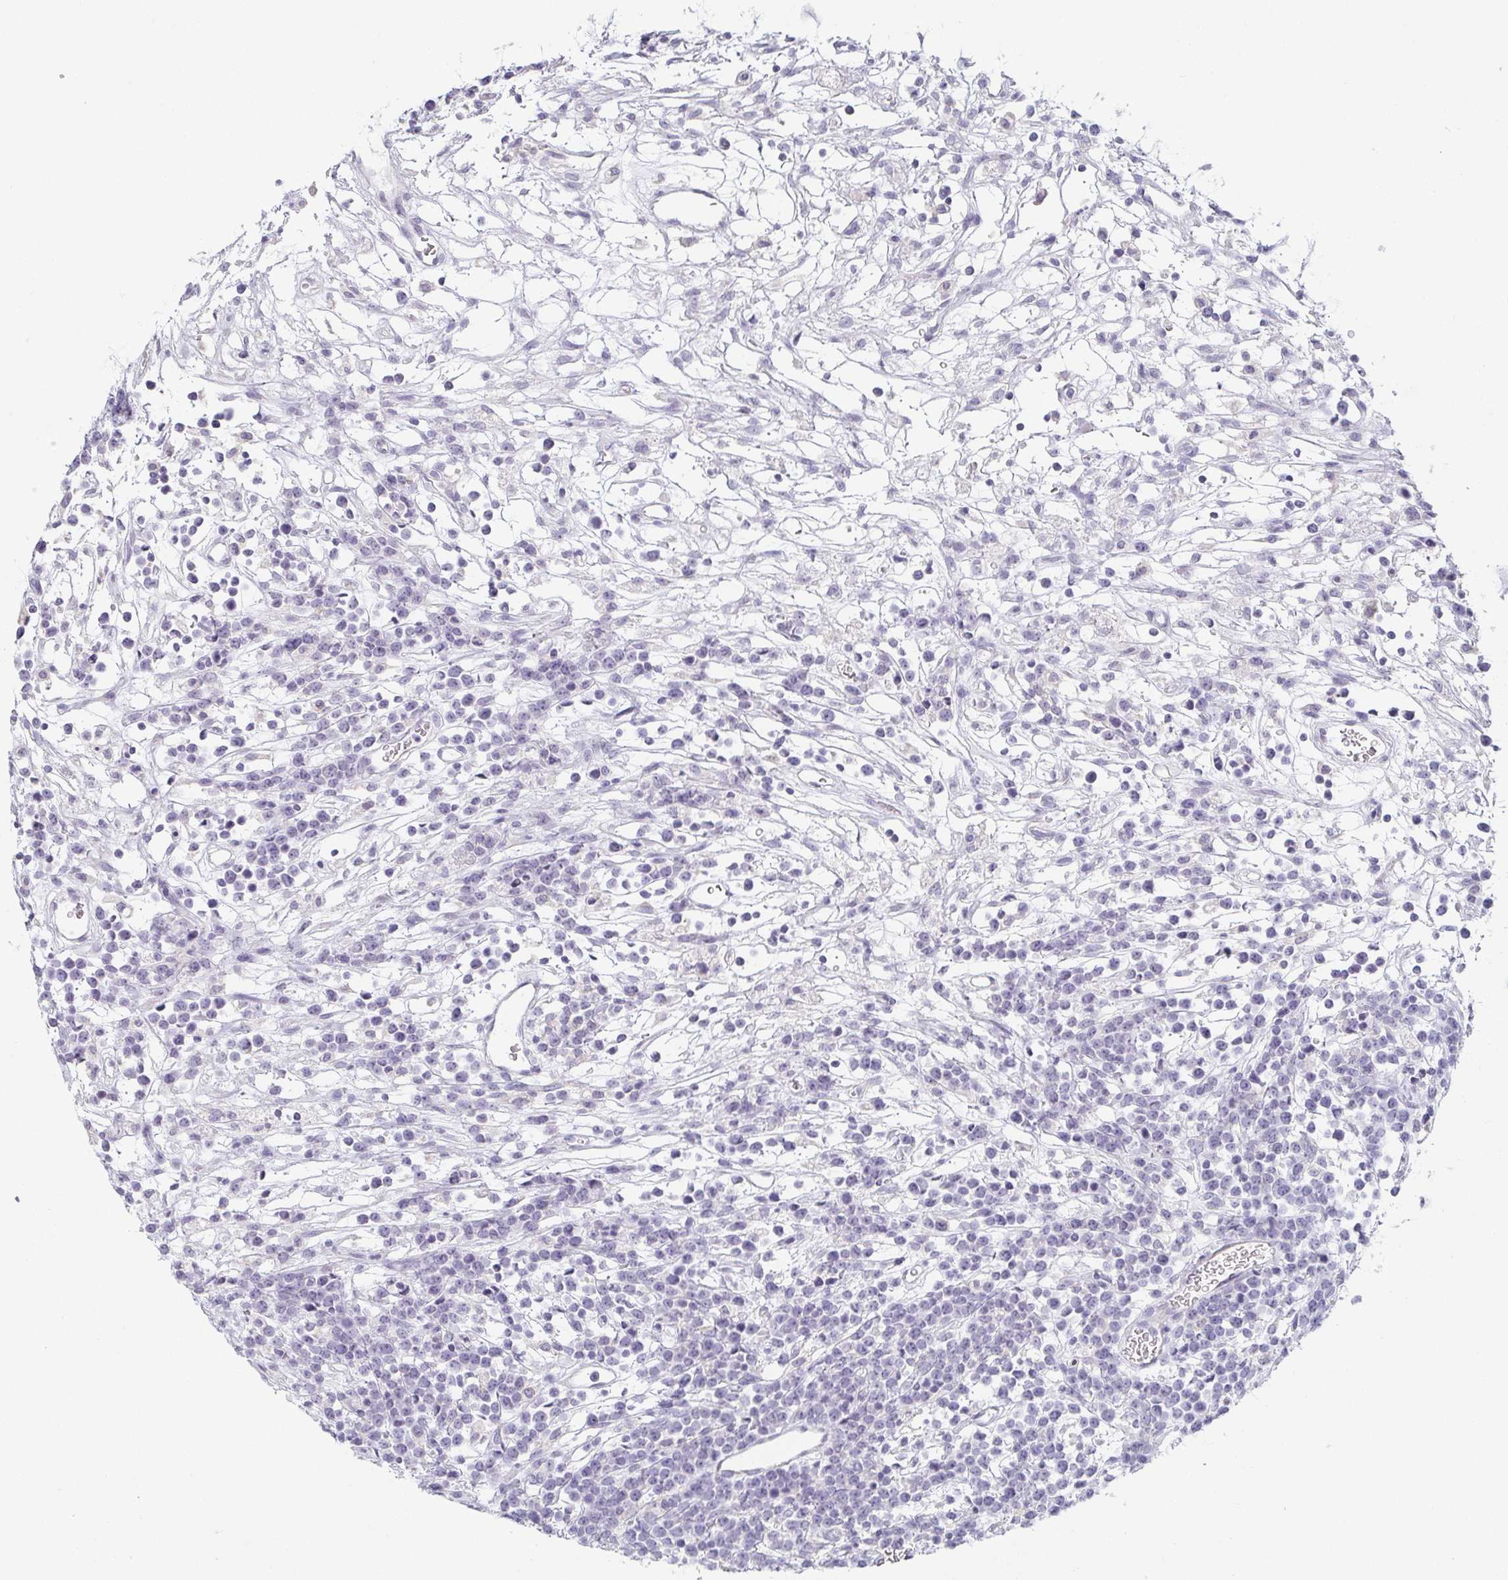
{"staining": {"intensity": "negative", "quantity": "none", "location": "none"}, "tissue": "lymphoma", "cell_type": "Tumor cells", "image_type": "cancer", "snomed": [{"axis": "morphology", "description": "Malignant lymphoma, non-Hodgkin's type, High grade"}, {"axis": "topography", "description": "Ovary"}], "caption": "An image of human malignant lymphoma, non-Hodgkin's type (high-grade) is negative for staining in tumor cells.", "gene": "PRR27", "patient": {"sex": "female", "age": 56}}